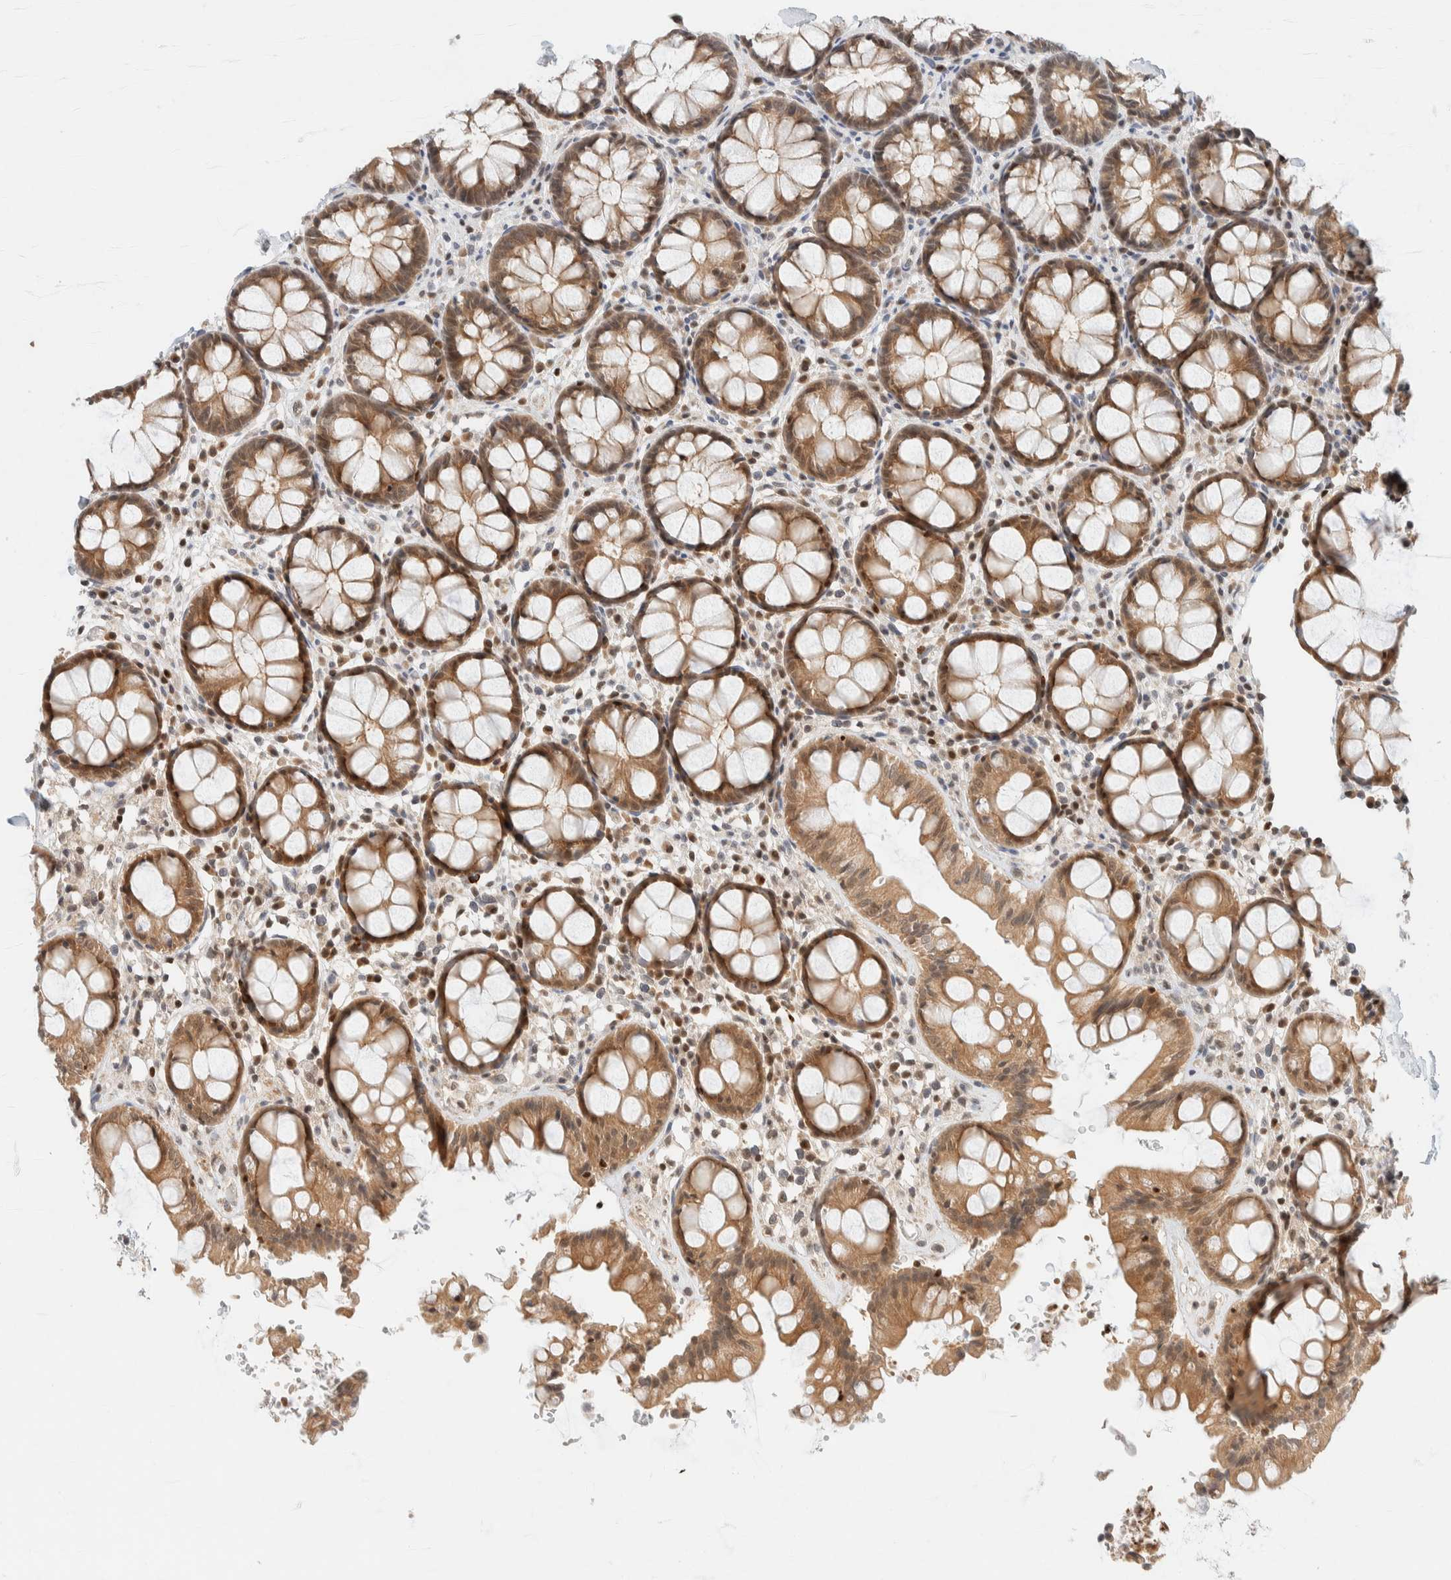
{"staining": {"intensity": "moderate", "quantity": ">75%", "location": "cytoplasmic/membranous"}, "tissue": "rectum", "cell_type": "Glandular cells", "image_type": "normal", "snomed": [{"axis": "morphology", "description": "Normal tissue, NOS"}, {"axis": "topography", "description": "Rectum"}], "caption": "A medium amount of moderate cytoplasmic/membranous staining is appreciated in about >75% of glandular cells in unremarkable rectum. (IHC, brightfield microscopy, high magnification).", "gene": "C8orf76", "patient": {"sex": "male", "age": 64}}